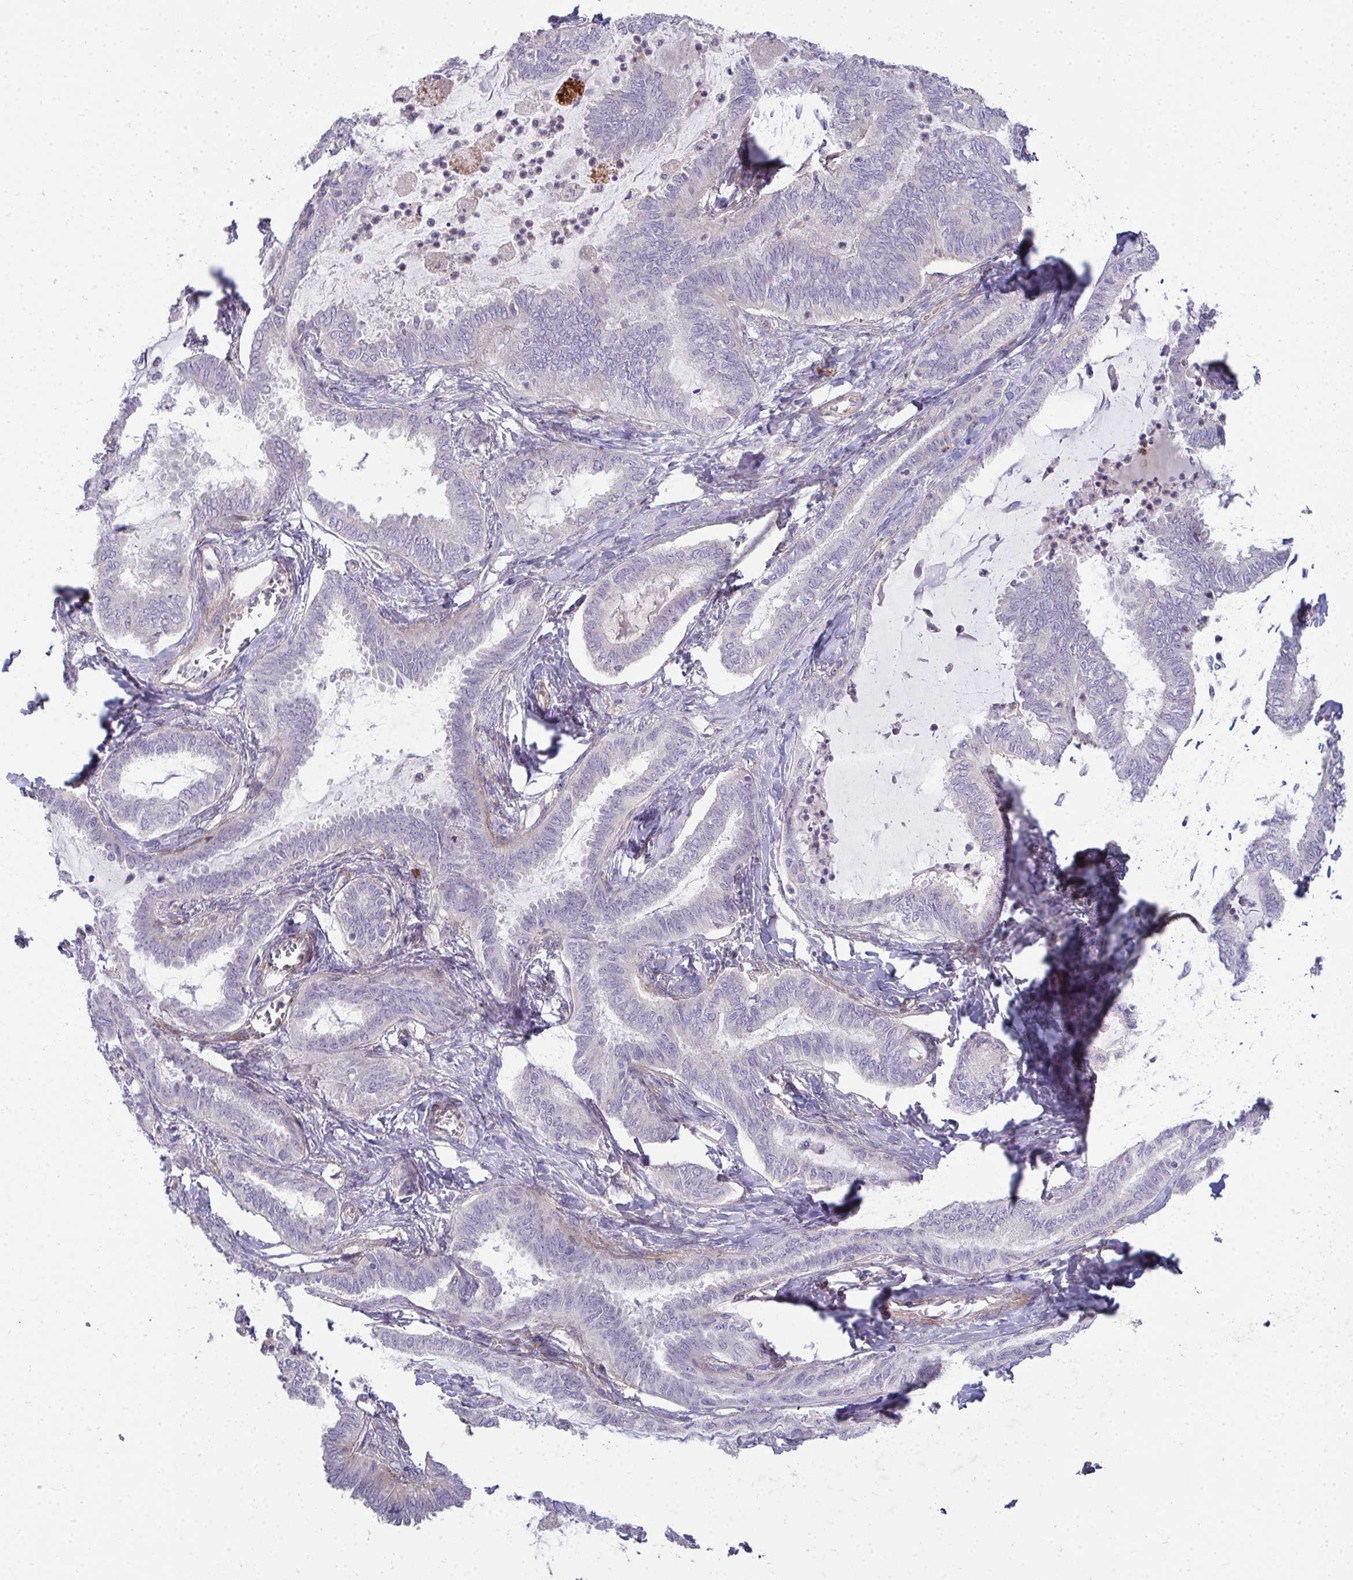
{"staining": {"intensity": "negative", "quantity": "none", "location": "none"}, "tissue": "ovarian cancer", "cell_type": "Tumor cells", "image_type": "cancer", "snomed": [{"axis": "morphology", "description": "Carcinoma, endometroid"}, {"axis": "topography", "description": "Ovary"}], "caption": "Immunohistochemical staining of human ovarian cancer (endometroid carcinoma) demonstrates no significant expression in tumor cells.", "gene": "SH2D1B", "patient": {"sex": "female", "age": 70}}